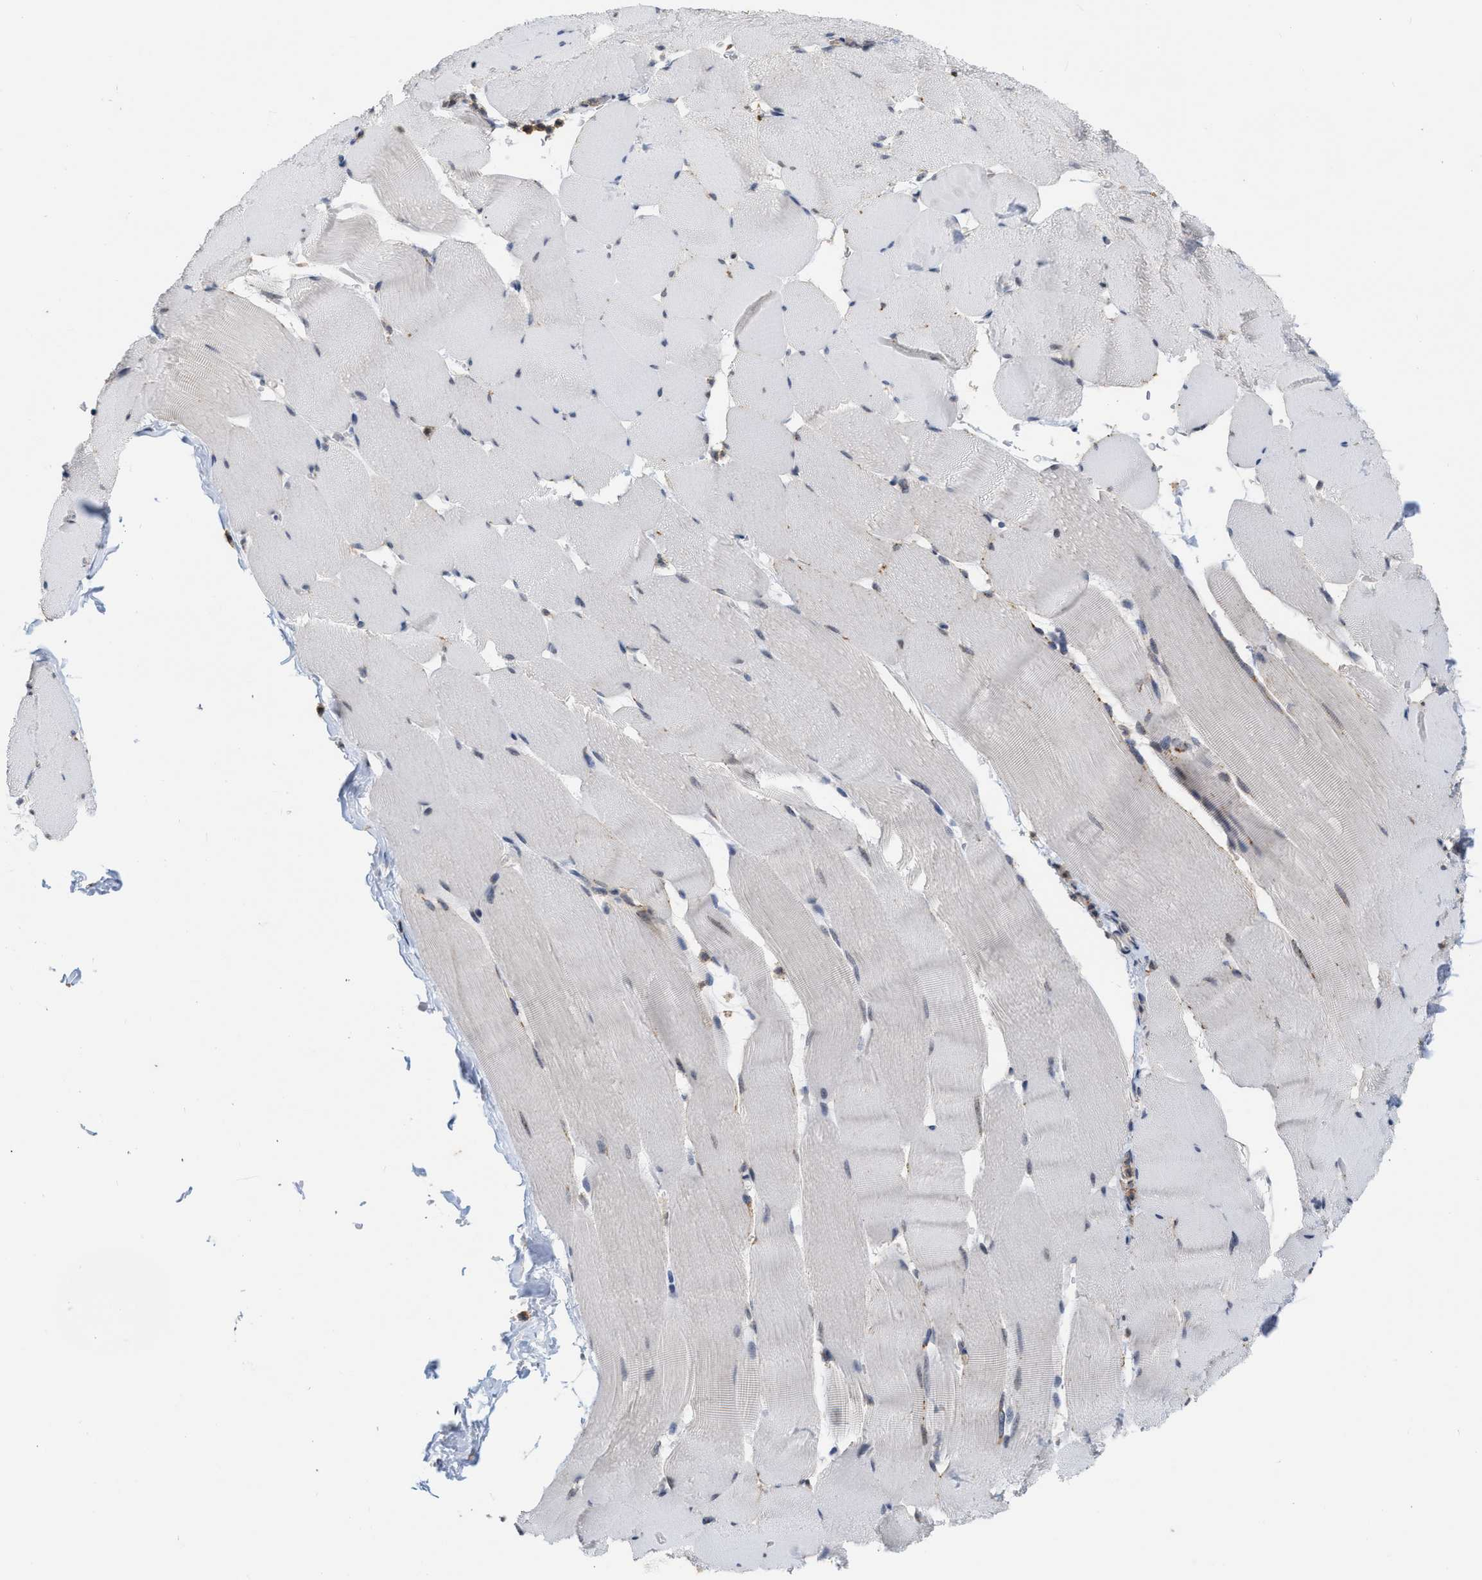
{"staining": {"intensity": "negative", "quantity": "none", "location": "none"}, "tissue": "skeletal muscle", "cell_type": "Myocytes", "image_type": "normal", "snomed": [{"axis": "morphology", "description": "Normal tissue, NOS"}, {"axis": "topography", "description": "Skeletal muscle"}], "caption": "High magnification brightfield microscopy of benign skeletal muscle stained with DAB (3,3'-diaminobenzidine) (brown) and counterstained with hematoxylin (blue): myocytes show no significant staining.", "gene": "BAIAP2L1", "patient": {"sex": "male", "age": 62}}